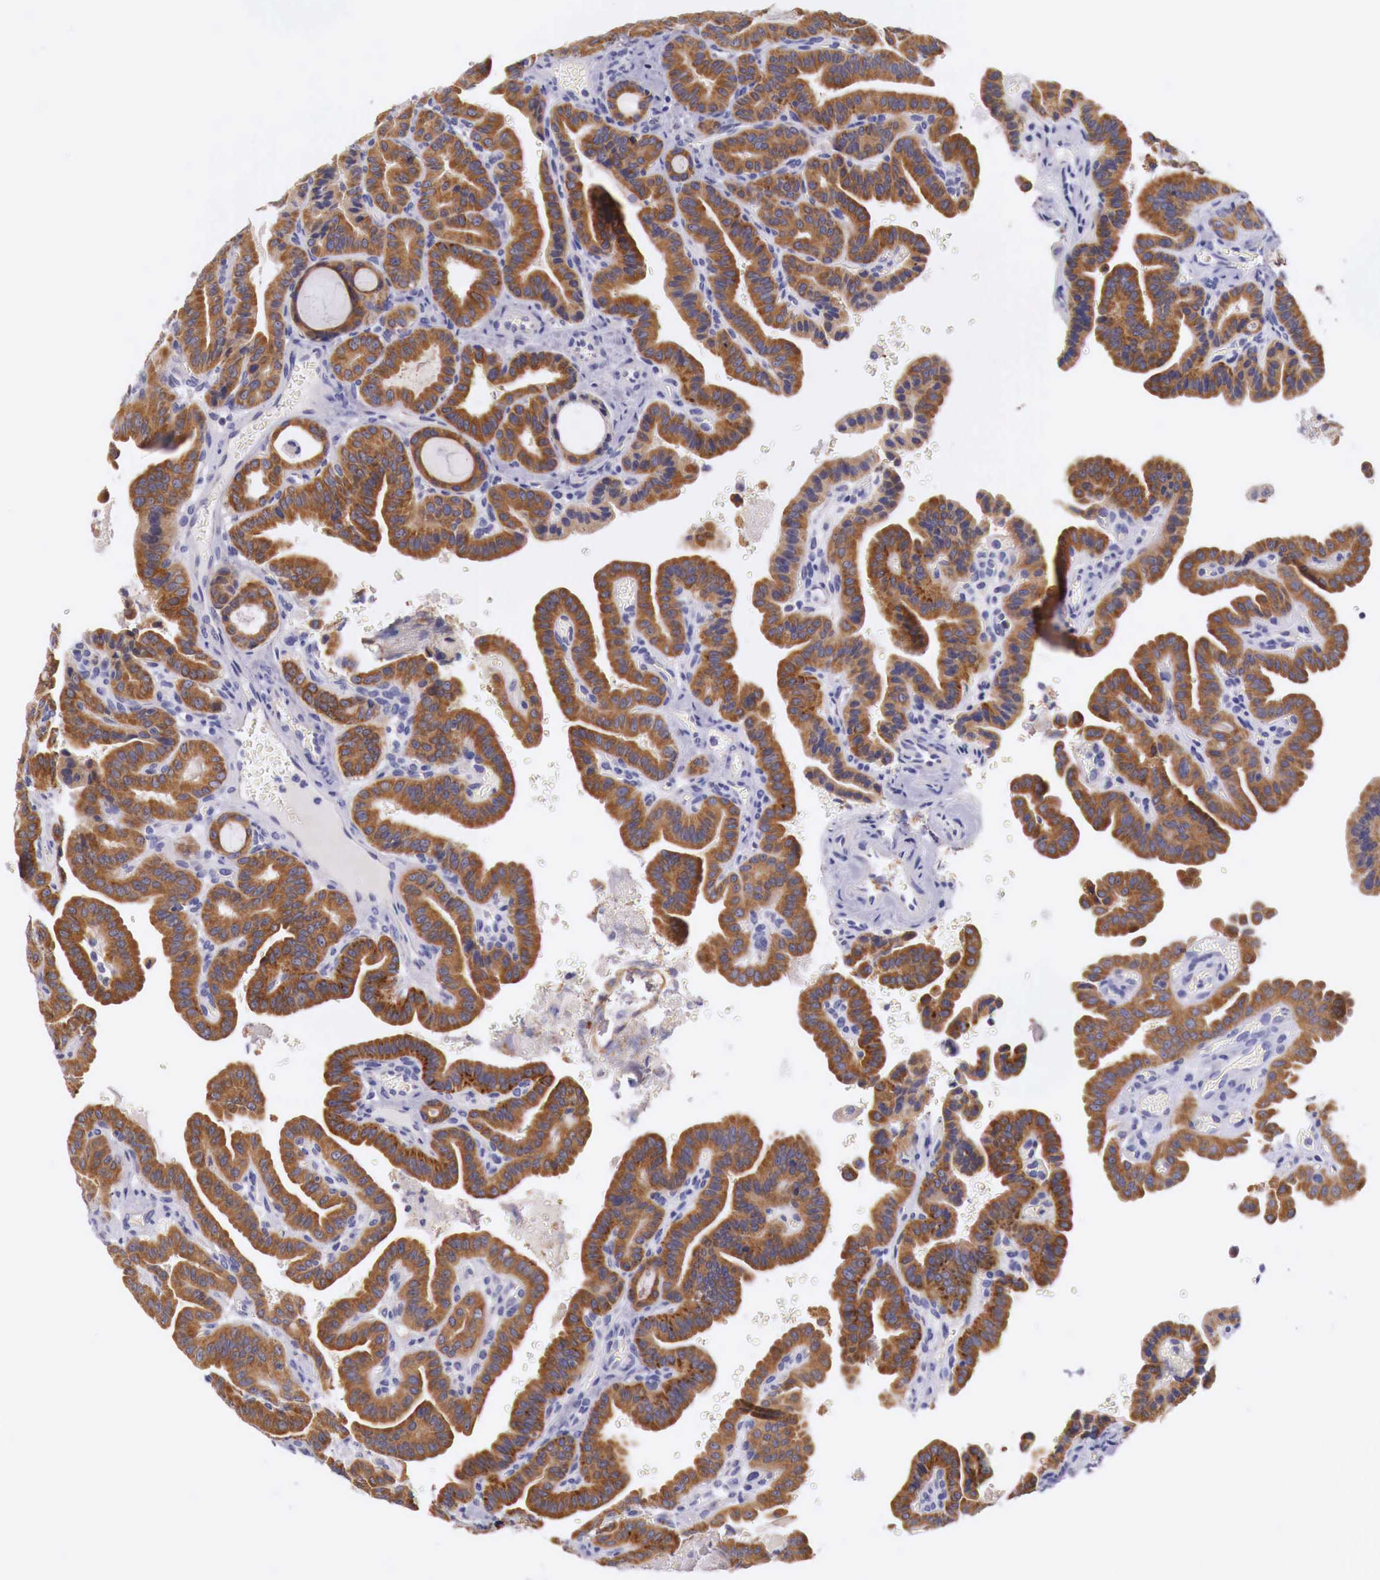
{"staining": {"intensity": "strong", "quantity": ">75%", "location": "cytoplasmic/membranous"}, "tissue": "thyroid cancer", "cell_type": "Tumor cells", "image_type": "cancer", "snomed": [{"axis": "morphology", "description": "Papillary adenocarcinoma, NOS"}, {"axis": "topography", "description": "Thyroid gland"}], "caption": "Strong cytoplasmic/membranous expression is present in approximately >75% of tumor cells in thyroid papillary adenocarcinoma.", "gene": "NREP", "patient": {"sex": "male", "age": 87}}